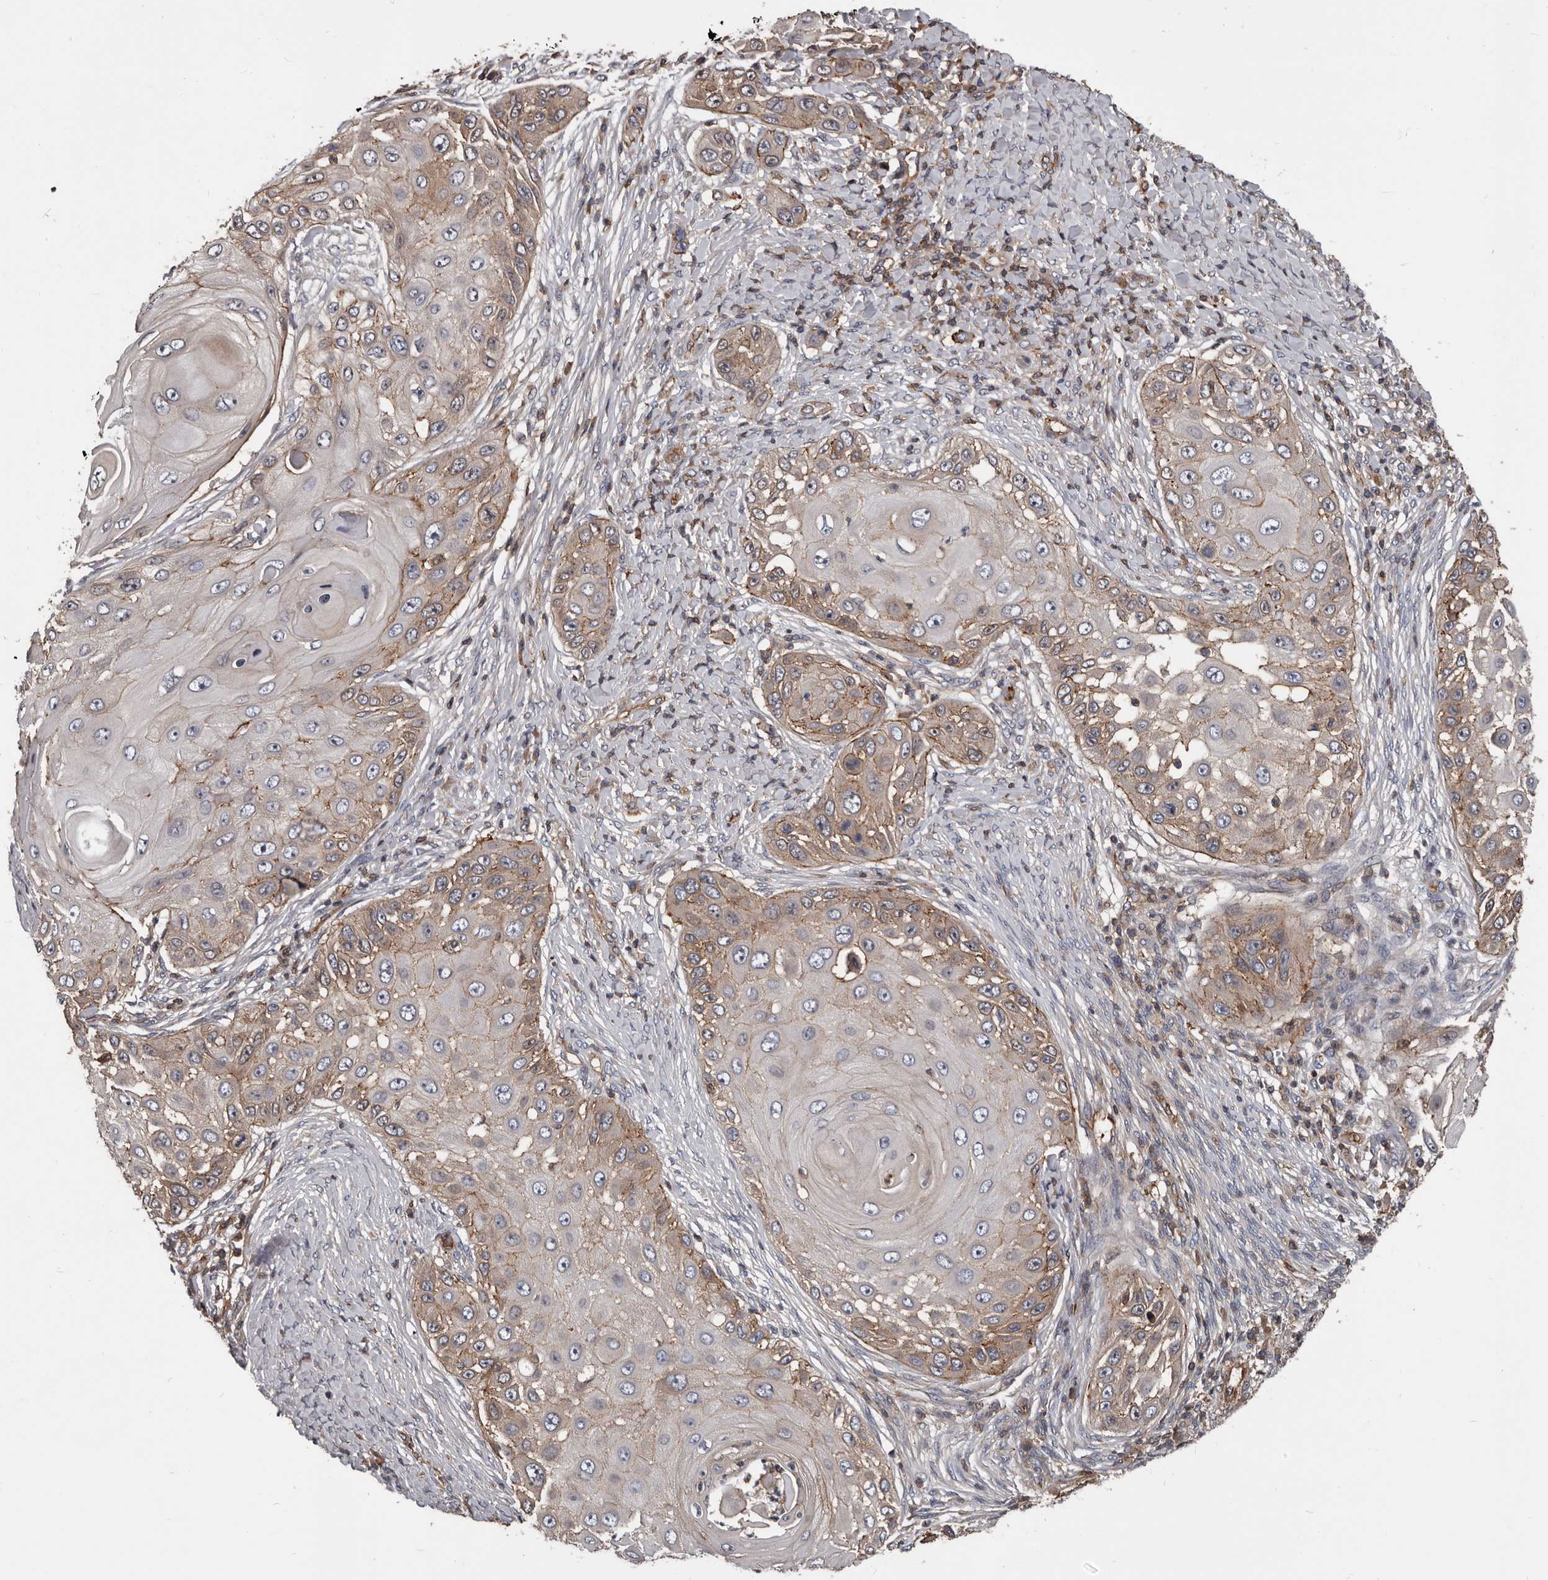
{"staining": {"intensity": "moderate", "quantity": "25%-75%", "location": "cytoplasmic/membranous"}, "tissue": "skin cancer", "cell_type": "Tumor cells", "image_type": "cancer", "snomed": [{"axis": "morphology", "description": "Squamous cell carcinoma, NOS"}, {"axis": "topography", "description": "Skin"}], "caption": "A histopathology image of human skin squamous cell carcinoma stained for a protein reveals moderate cytoplasmic/membranous brown staining in tumor cells.", "gene": "PNRC2", "patient": {"sex": "female", "age": 44}}